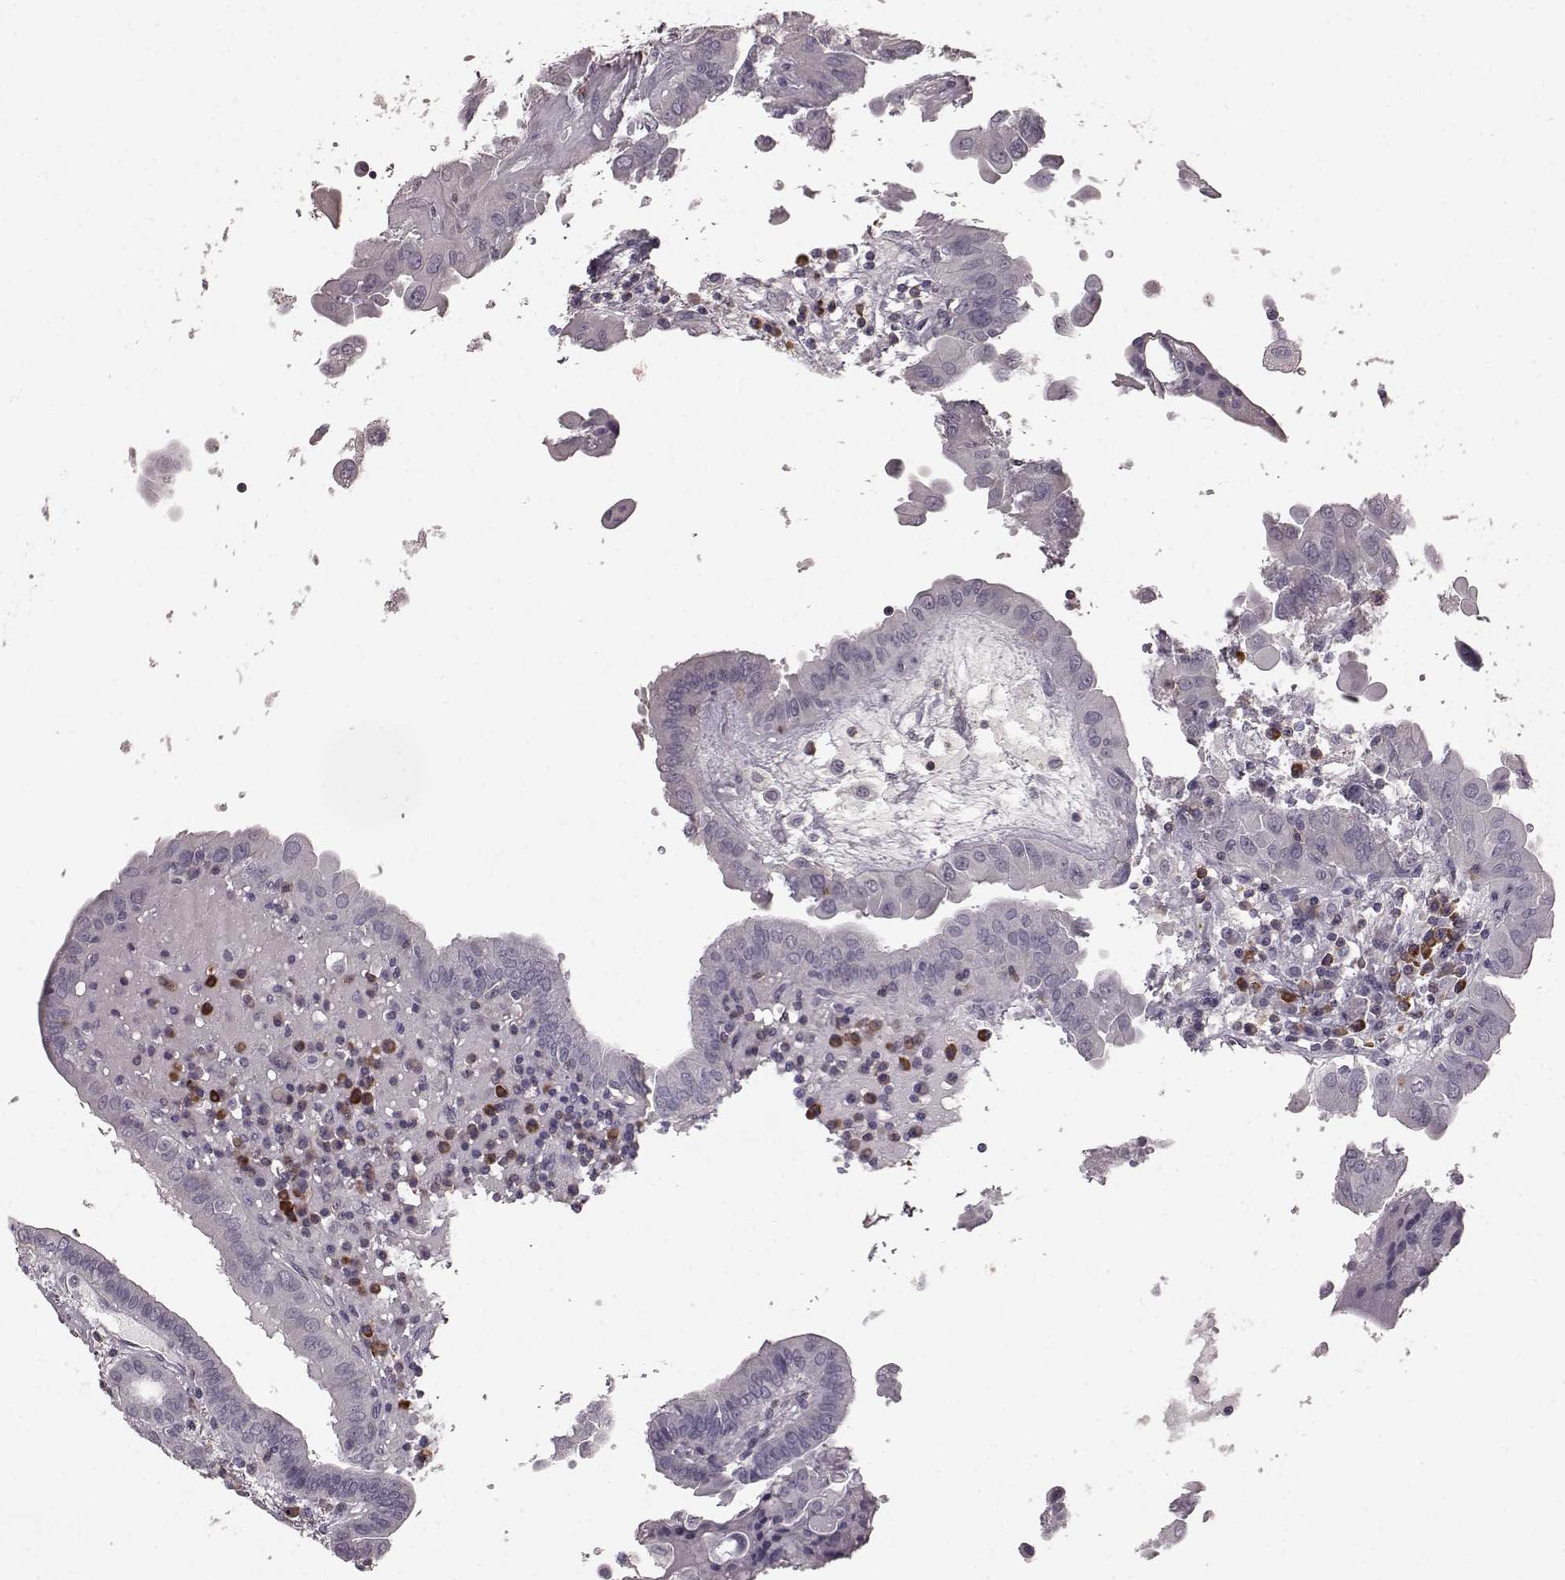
{"staining": {"intensity": "negative", "quantity": "none", "location": "none"}, "tissue": "thyroid cancer", "cell_type": "Tumor cells", "image_type": "cancer", "snomed": [{"axis": "morphology", "description": "Papillary adenocarcinoma, NOS"}, {"axis": "topography", "description": "Thyroid gland"}], "caption": "Tumor cells show no significant protein expression in thyroid cancer (papillary adenocarcinoma). (DAB immunohistochemistry (IHC), high magnification).", "gene": "CD28", "patient": {"sex": "female", "age": 37}}